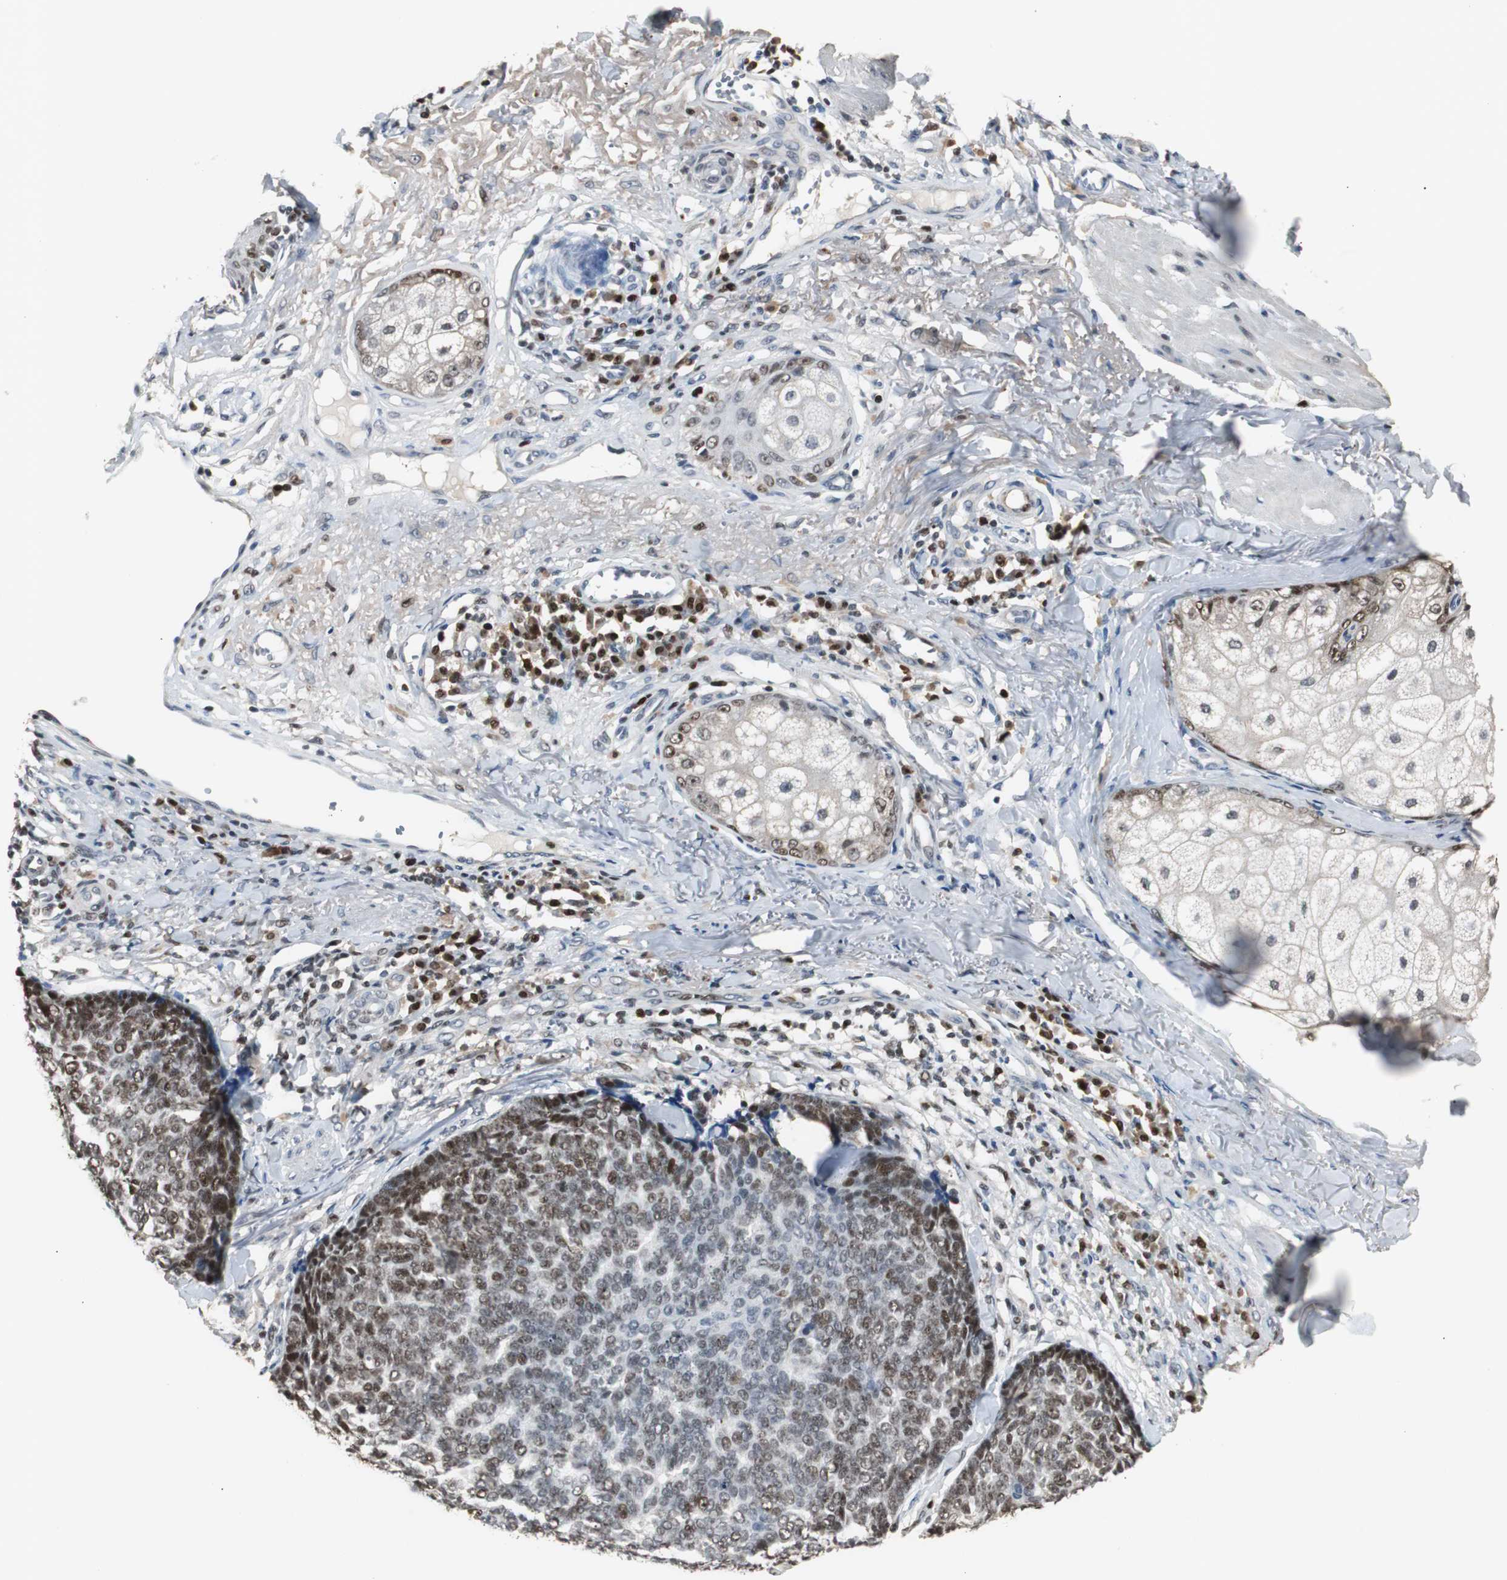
{"staining": {"intensity": "moderate", "quantity": "25%-75%", "location": "nuclear"}, "tissue": "skin cancer", "cell_type": "Tumor cells", "image_type": "cancer", "snomed": [{"axis": "morphology", "description": "Basal cell carcinoma"}, {"axis": "topography", "description": "Skin"}], "caption": "An immunohistochemistry (IHC) image of tumor tissue is shown. Protein staining in brown shows moderate nuclear positivity in skin cancer (basal cell carcinoma) within tumor cells.", "gene": "FEN1", "patient": {"sex": "male", "age": 84}}